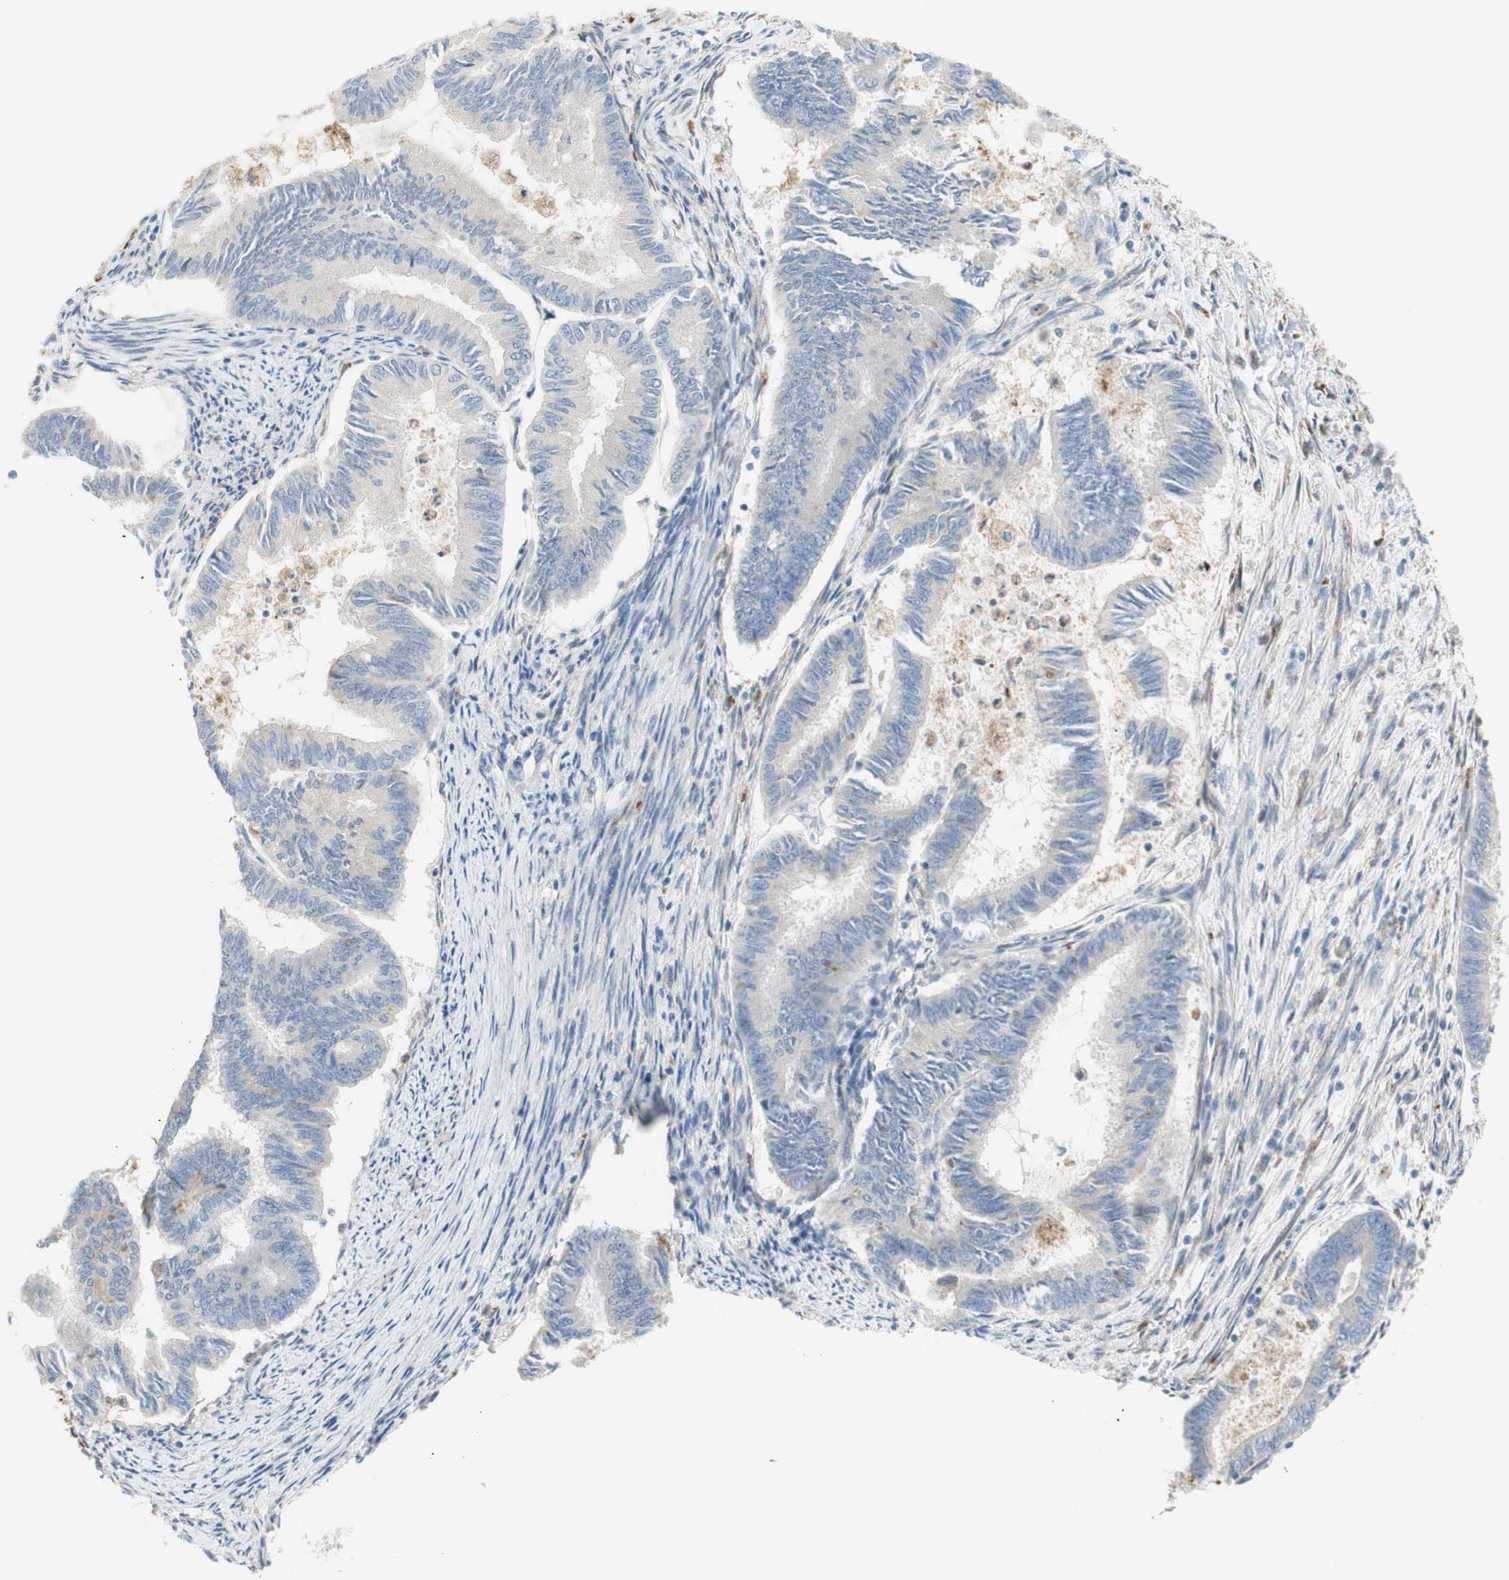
{"staining": {"intensity": "negative", "quantity": "none", "location": "none"}, "tissue": "endometrial cancer", "cell_type": "Tumor cells", "image_type": "cancer", "snomed": [{"axis": "morphology", "description": "Adenocarcinoma, NOS"}, {"axis": "topography", "description": "Endometrium"}], "caption": "IHC image of neoplastic tissue: human adenocarcinoma (endometrial) stained with DAB exhibits no significant protein staining in tumor cells.", "gene": "GAPT", "patient": {"sex": "female", "age": 86}}